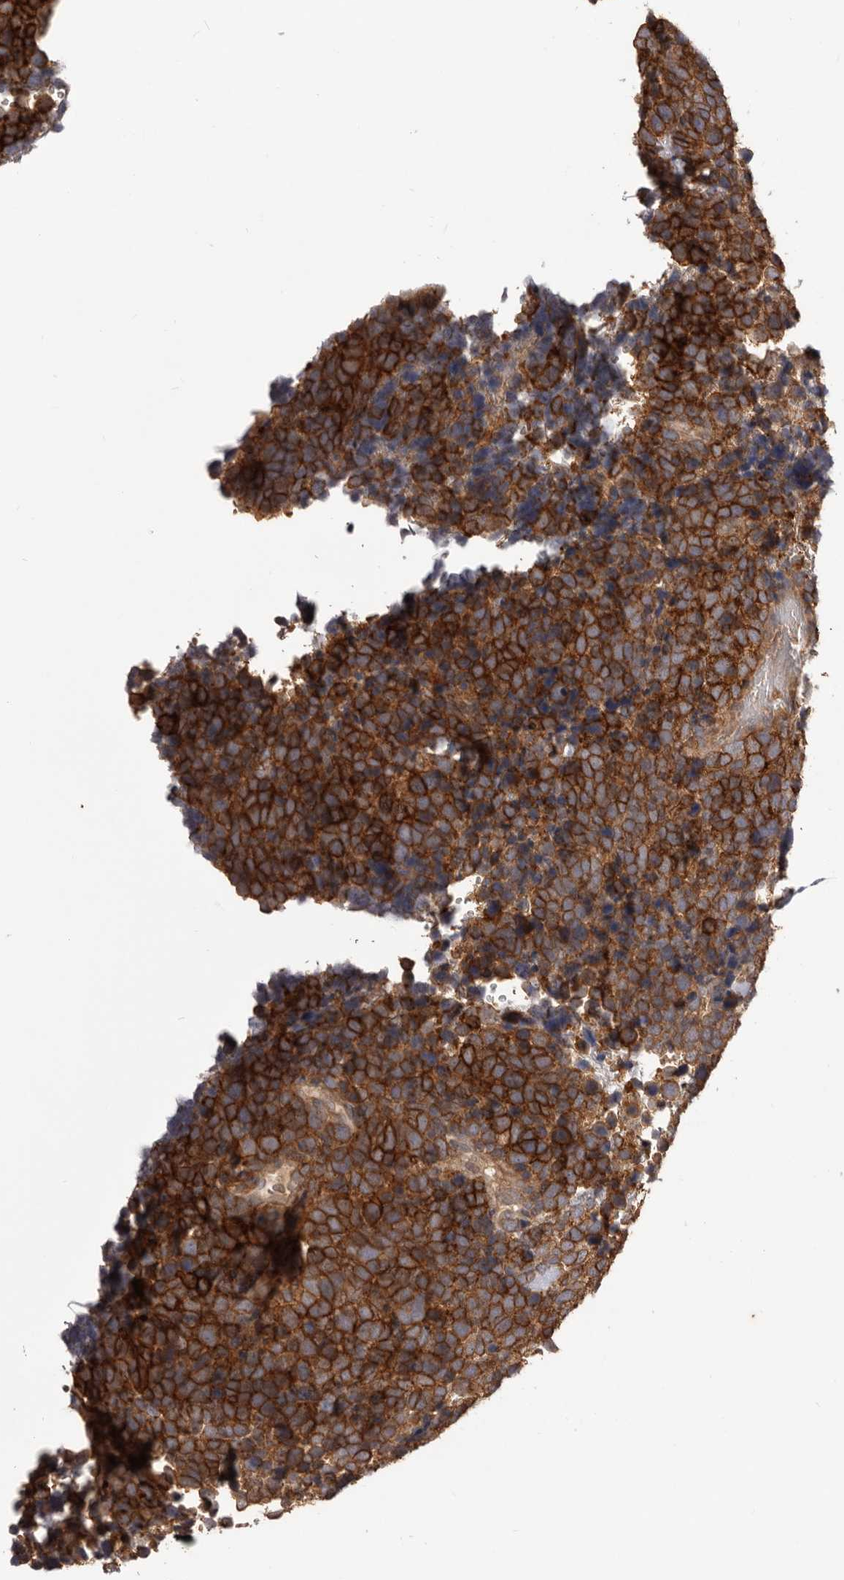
{"staining": {"intensity": "strong", "quantity": ">75%", "location": "cytoplasmic/membranous"}, "tissue": "urothelial cancer", "cell_type": "Tumor cells", "image_type": "cancer", "snomed": [{"axis": "morphology", "description": "Urothelial carcinoma, High grade"}, {"axis": "topography", "description": "Urinary bladder"}], "caption": "An immunohistochemistry (IHC) image of tumor tissue is shown. Protein staining in brown labels strong cytoplasmic/membranous positivity in urothelial cancer within tumor cells.", "gene": "GLIPR2", "patient": {"sex": "female", "age": 82}}